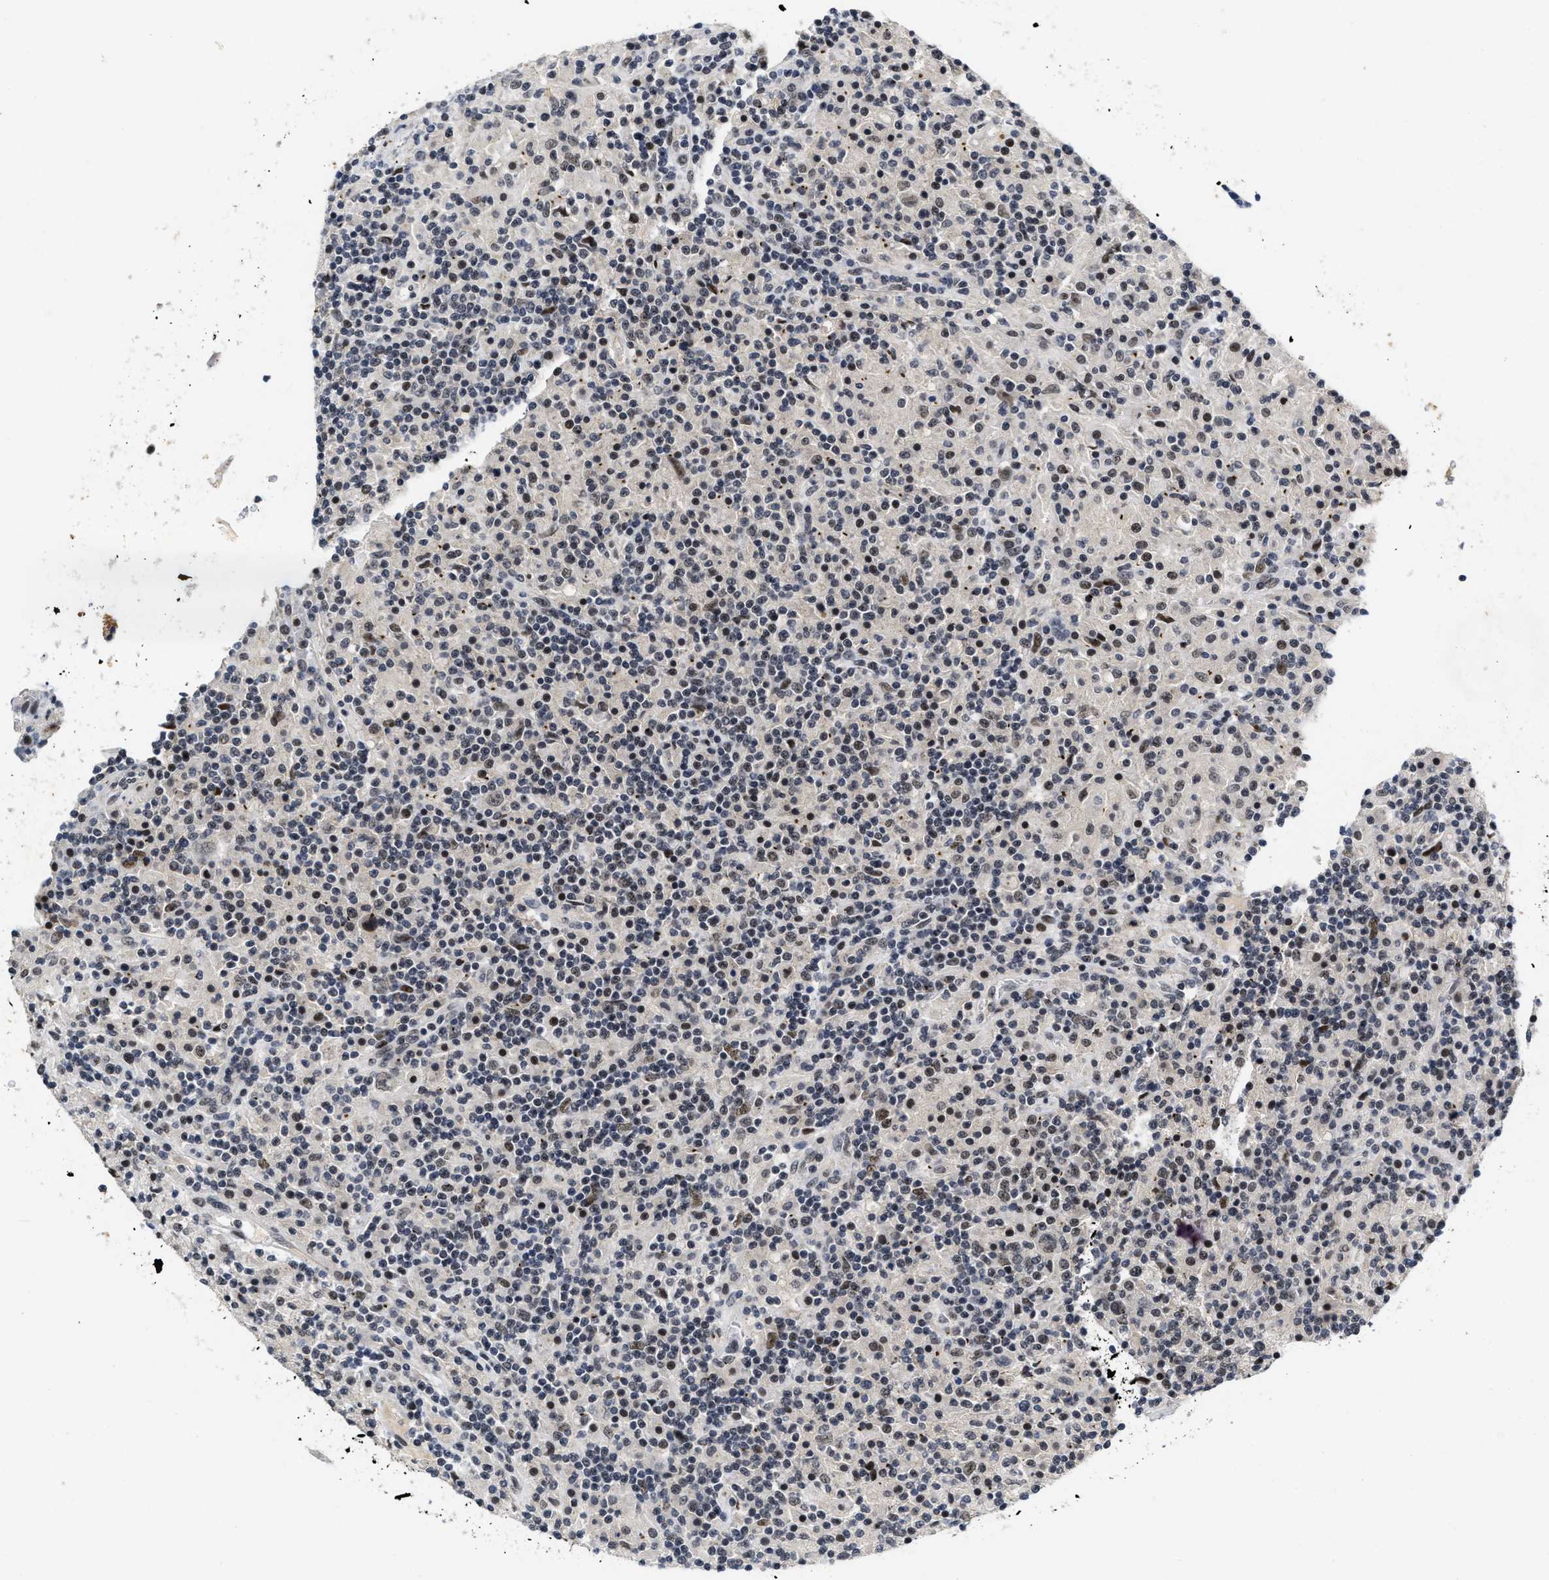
{"staining": {"intensity": "moderate", "quantity": "<25%", "location": "nuclear"}, "tissue": "glioma", "cell_type": "Tumor cells", "image_type": "cancer", "snomed": [{"axis": "morphology", "description": "Glioma, malignant, High grade"}, {"axis": "topography", "description": "Brain"}], "caption": "Immunohistochemistry staining of high-grade glioma (malignant), which reveals low levels of moderate nuclear staining in approximately <25% of tumor cells indicating moderate nuclear protein positivity. The staining was performed using DAB (brown) for protein detection and nuclei were counterstained in hematoxylin (blue).", "gene": "INIP", "patient": {"sex": "female", "age": 59}}